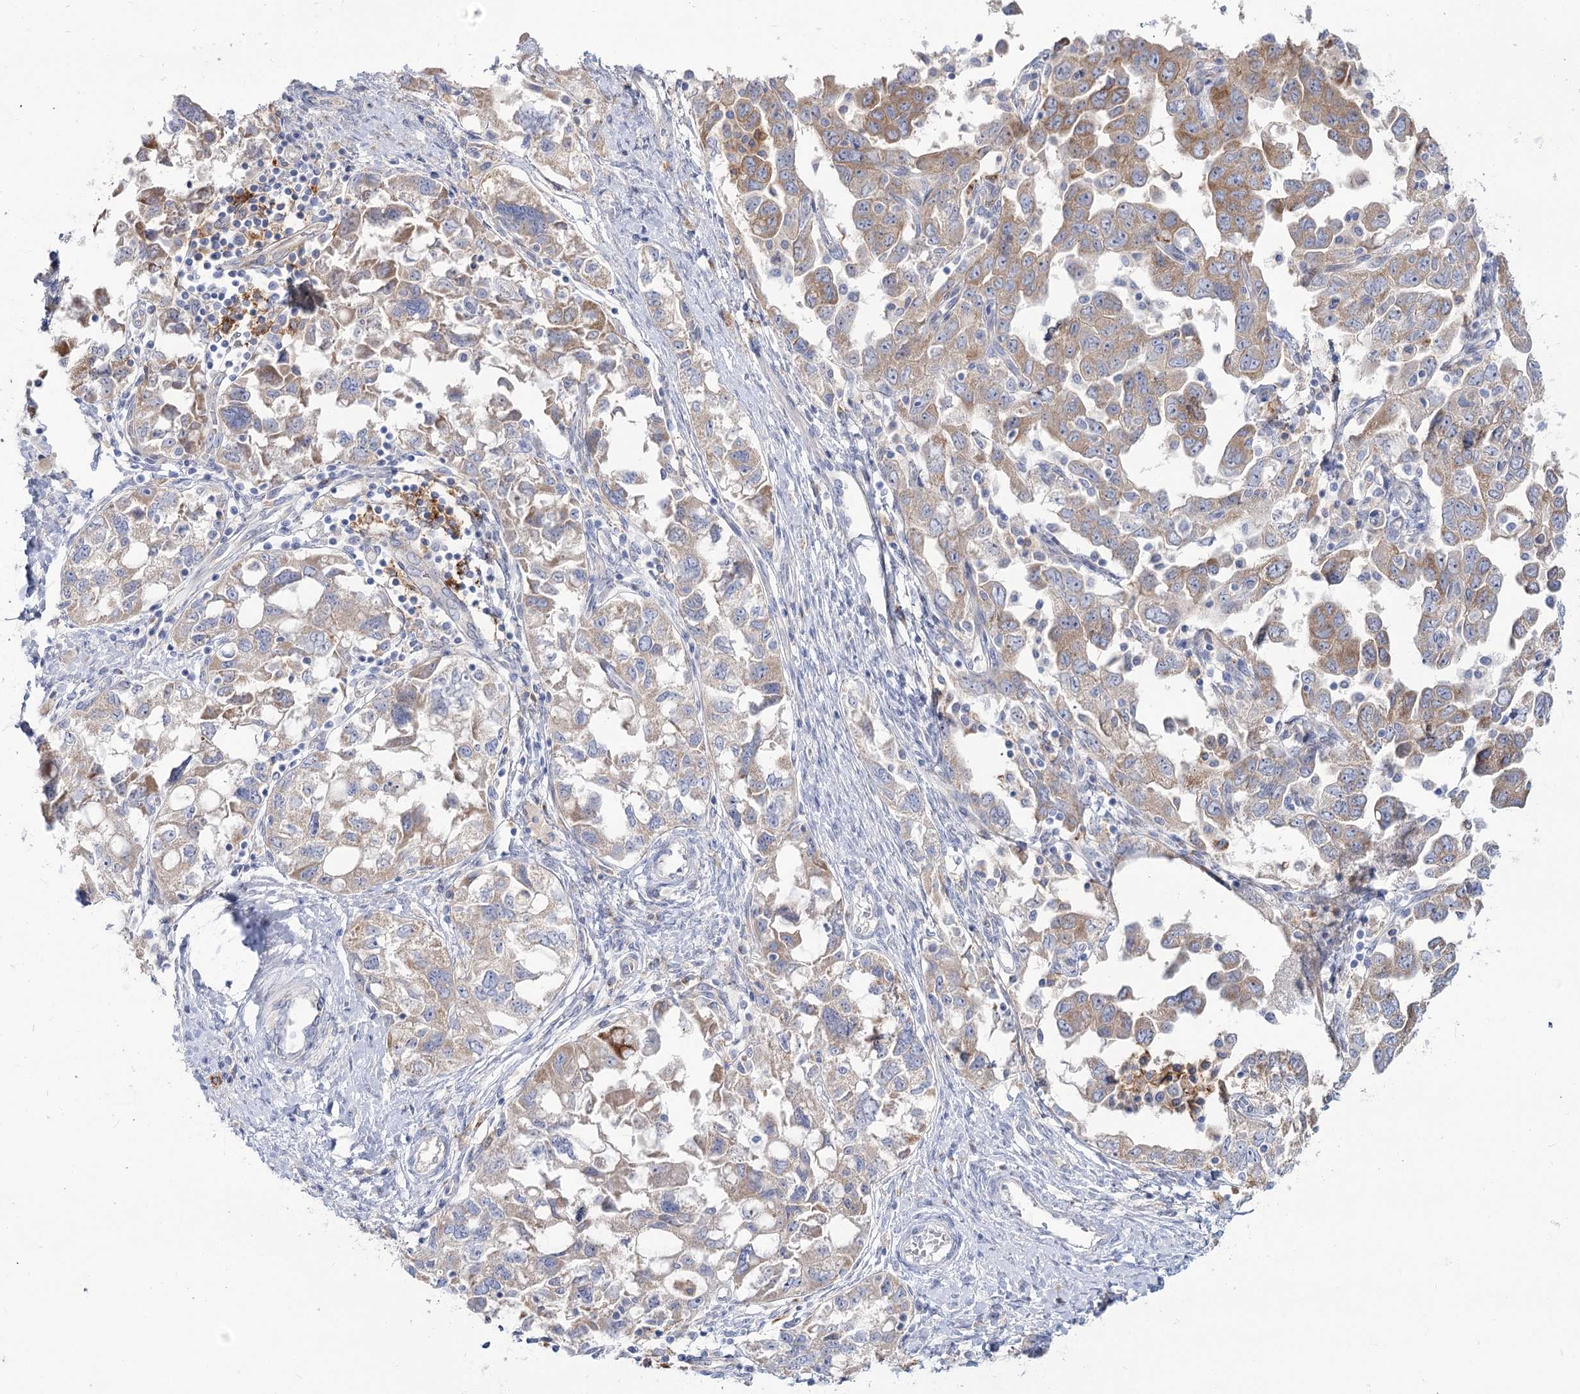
{"staining": {"intensity": "weak", "quantity": "25%-75%", "location": "cytoplasmic/membranous"}, "tissue": "ovarian cancer", "cell_type": "Tumor cells", "image_type": "cancer", "snomed": [{"axis": "morphology", "description": "Carcinoma, NOS"}, {"axis": "morphology", "description": "Cystadenocarcinoma, serous, NOS"}, {"axis": "topography", "description": "Ovary"}], "caption": "This micrograph shows serous cystadenocarcinoma (ovarian) stained with immunohistochemistry (IHC) to label a protein in brown. The cytoplasmic/membranous of tumor cells show weak positivity for the protein. Nuclei are counter-stained blue.", "gene": "SUOX", "patient": {"sex": "female", "age": 69}}